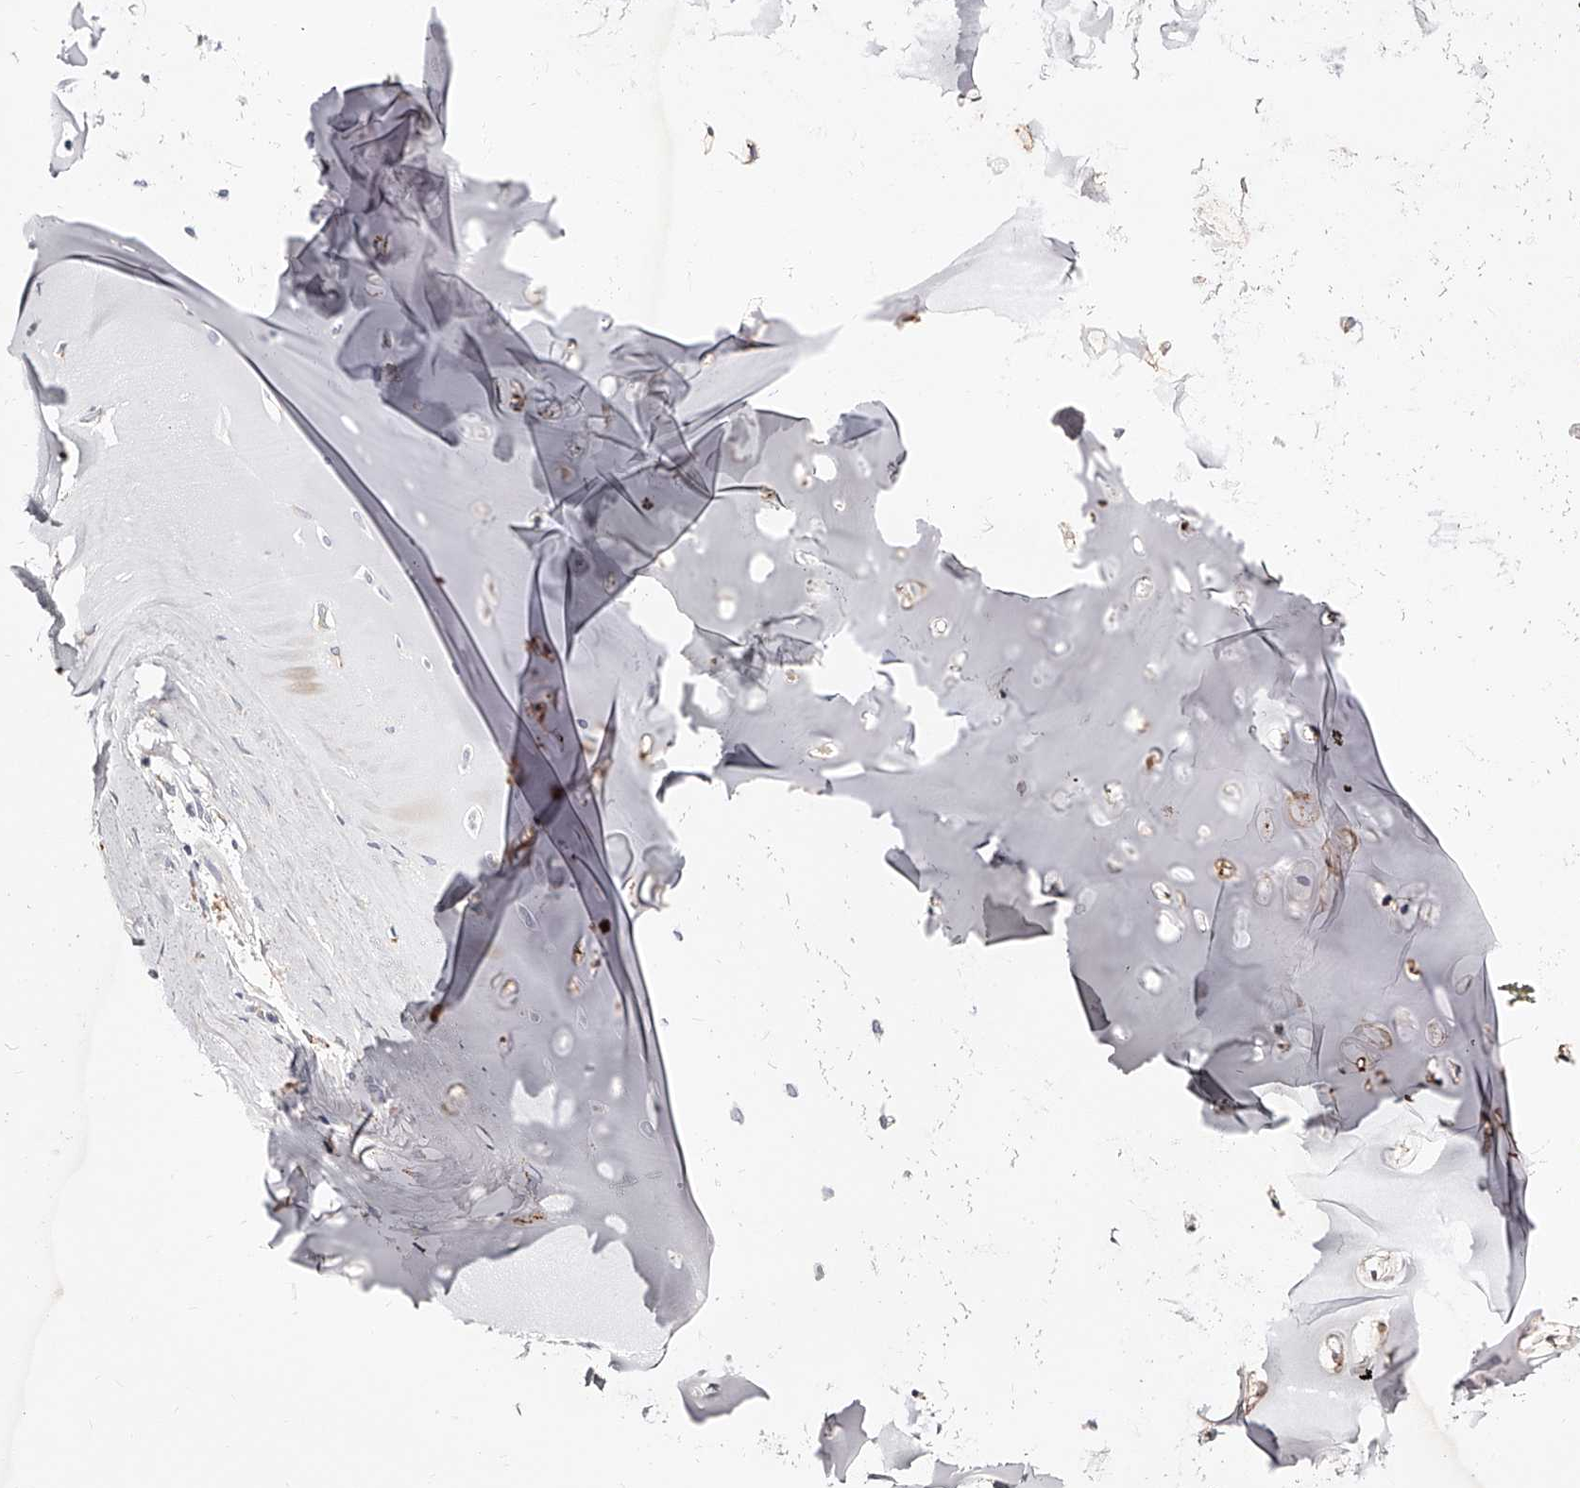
{"staining": {"intensity": "negative", "quantity": "none", "location": "none"}, "tissue": "adipose tissue", "cell_type": "Adipocytes", "image_type": "normal", "snomed": [{"axis": "morphology", "description": "Normal tissue, NOS"}, {"axis": "morphology", "description": "Basal cell carcinoma"}, {"axis": "topography", "description": "Cartilage tissue"}, {"axis": "topography", "description": "Nasopharynx"}, {"axis": "topography", "description": "Oral tissue"}], "caption": "High magnification brightfield microscopy of unremarkable adipose tissue stained with DAB (3,3'-diaminobenzidine) (brown) and counterstained with hematoxylin (blue): adipocytes show no significant staining. The staining is performed using DAB brown chromogen with nuclei counter-stained in using hematoxylin.", "gene": "CD82", "patient": {"sex": "female", "age": 77}}